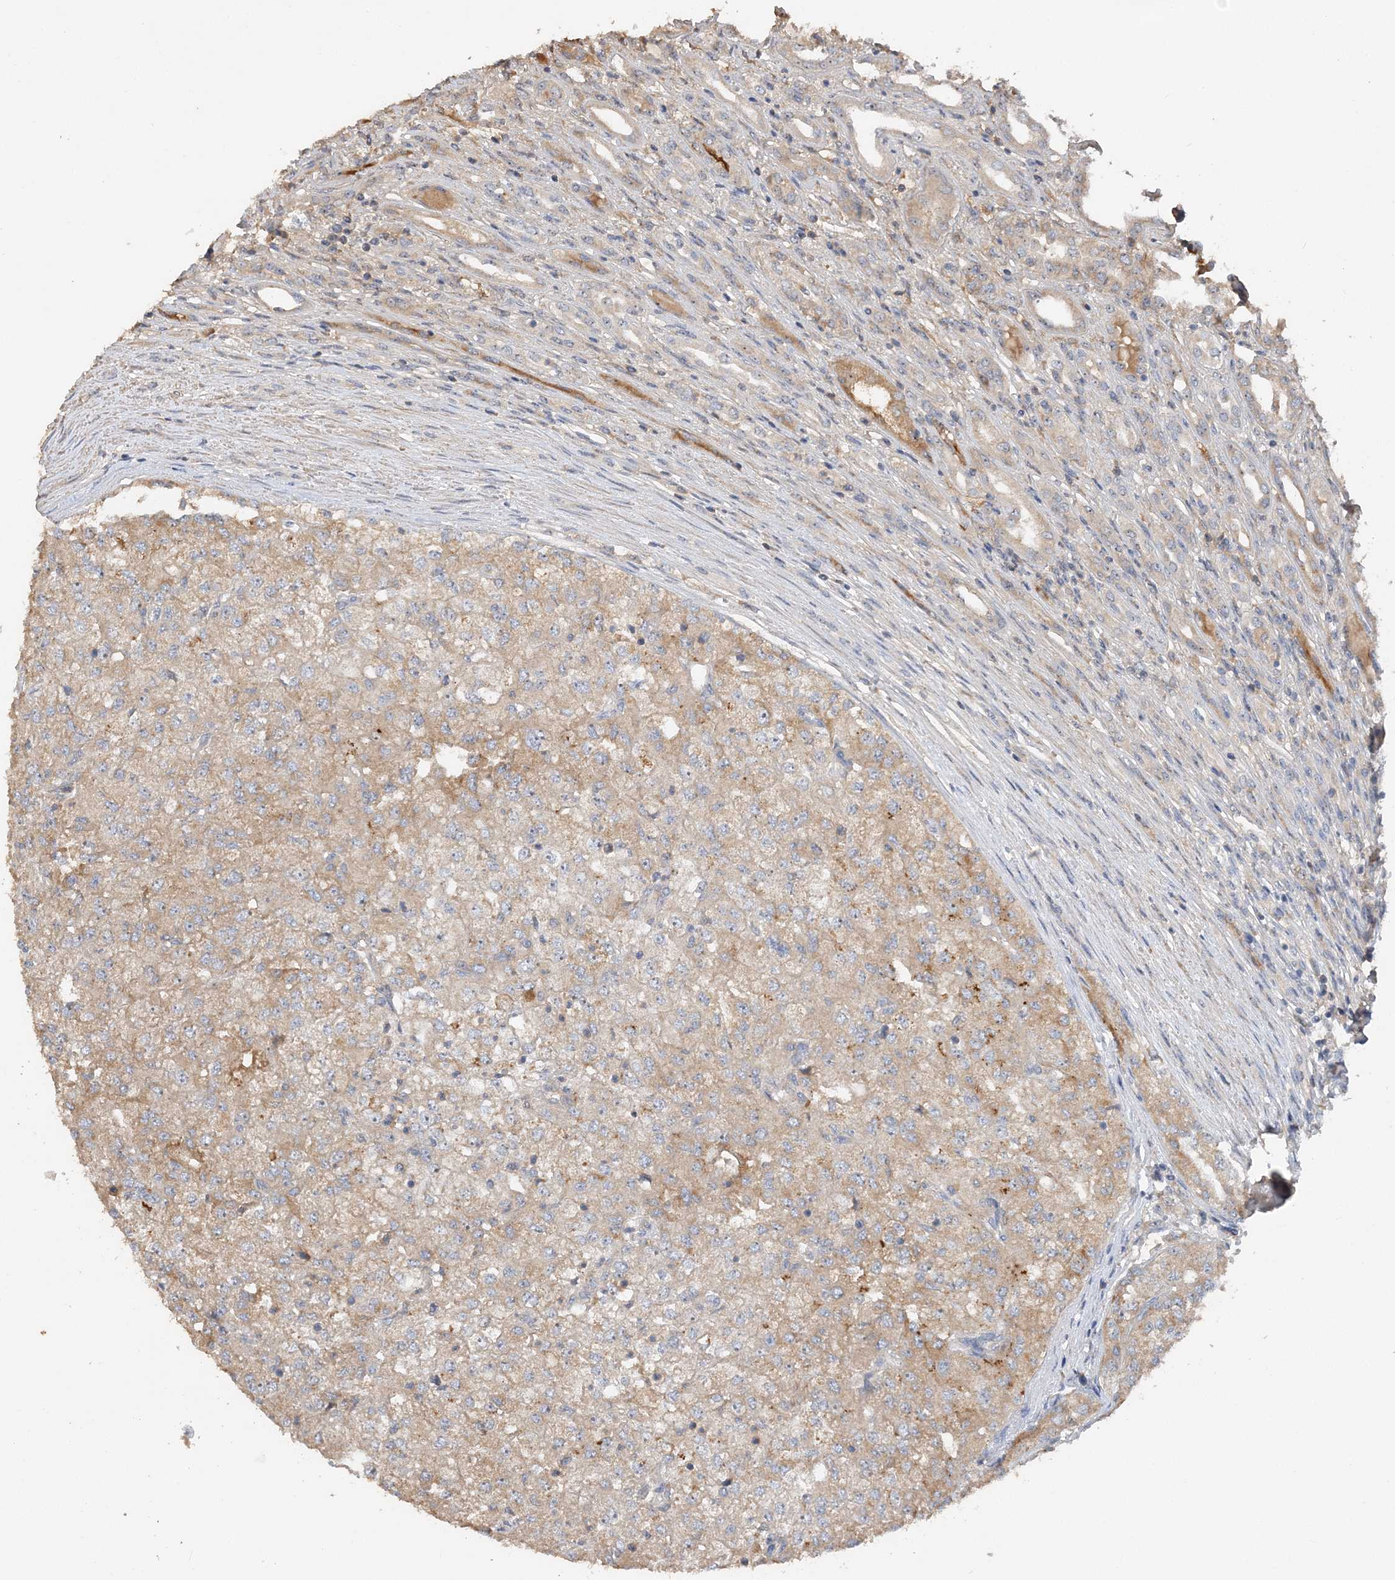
{"staining": {"intensity": "moderate", "quantity": ">75%", "location": "cytoplasmic/membranous"}, "tissue": "renal cancer", "cell_type": "Tumor cells", "image_type": "cancer", "snomed": [{"axis": "morphology", "description": "Adenocarcinoma, NOS"}, {"axis": "topography", "description": "Kidney"}], "caption": "Protein expression analysis of human renal adenocarcinoma reveals moderate cytoplasmic/membranous staining in approximately >75% of tumor cells. The staining was performed using DAB (3,3'-diaminobenzidine), with brown indicating positive protein expression. Nuclei are stained blue with hematoxylin.", "gene": "GRINA", "patient": {"sex": "female", "age": 54}}